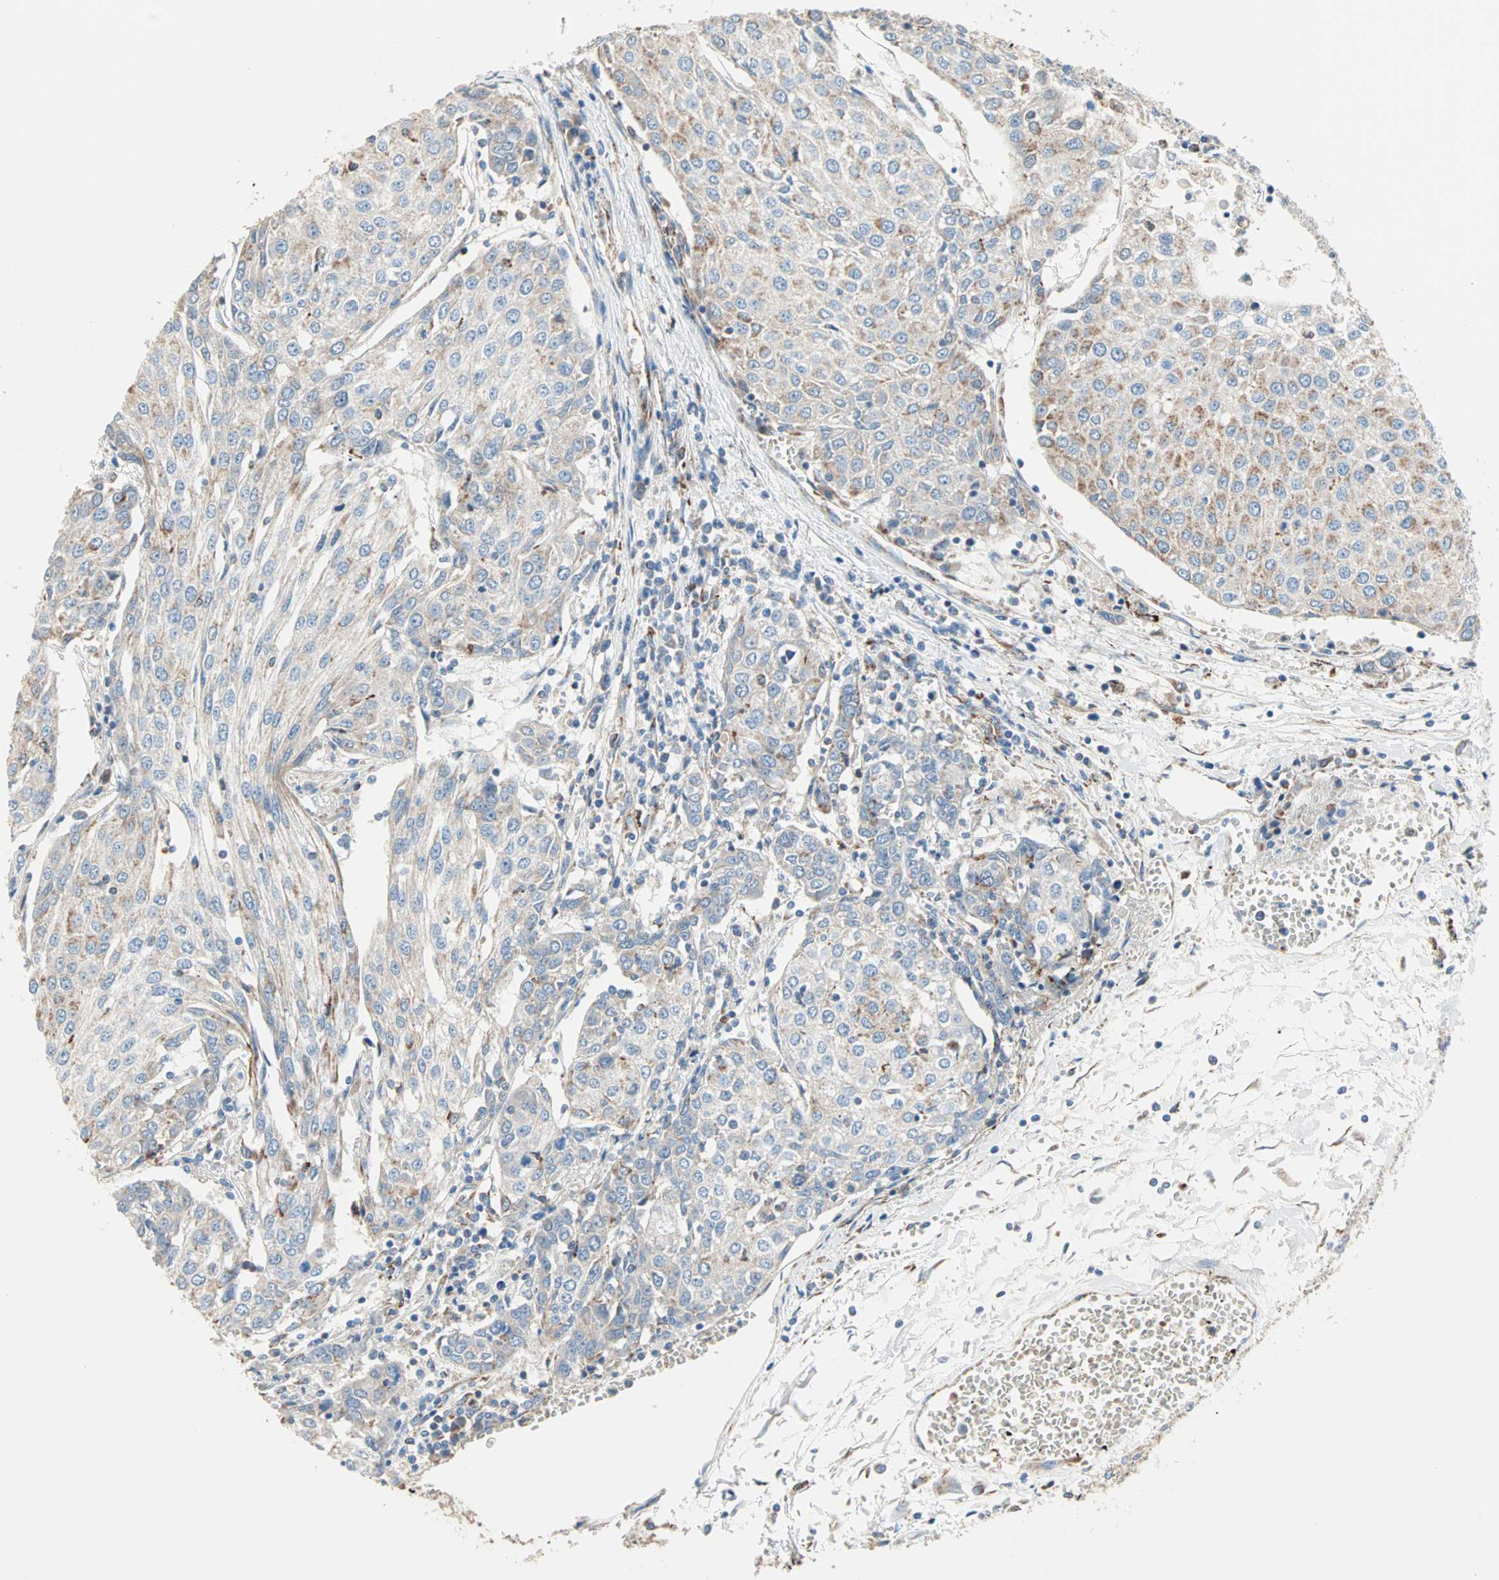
{"staining": {"intensity": "moderate", "quantity": "25%-75%", "location": "cytoplasmic/membranous"}, "tissue": "urothelial cancer", "cell_type": "Tumor cells", "image_type": "cancer", "snomed": [{"axis": "morphology", "description": "Urothelial carcinoma, High grade"}, {"axis": "topography", "description": "Urinary bladder"}], "caption": "A high-resolution image shows IHC staining of urothelial cancer, which exhibits moderate cytoplasmic/membranous expression in about 25%-75% of tumor cells. The protein of interest is stained brown, and the nuclei are stained in blue (DAB (3,3'-diaminobenzidine) IHC with brightfield microscopy, high magnification).", "gene": "TST", "patient": {"sex": "female", "age": 85}}